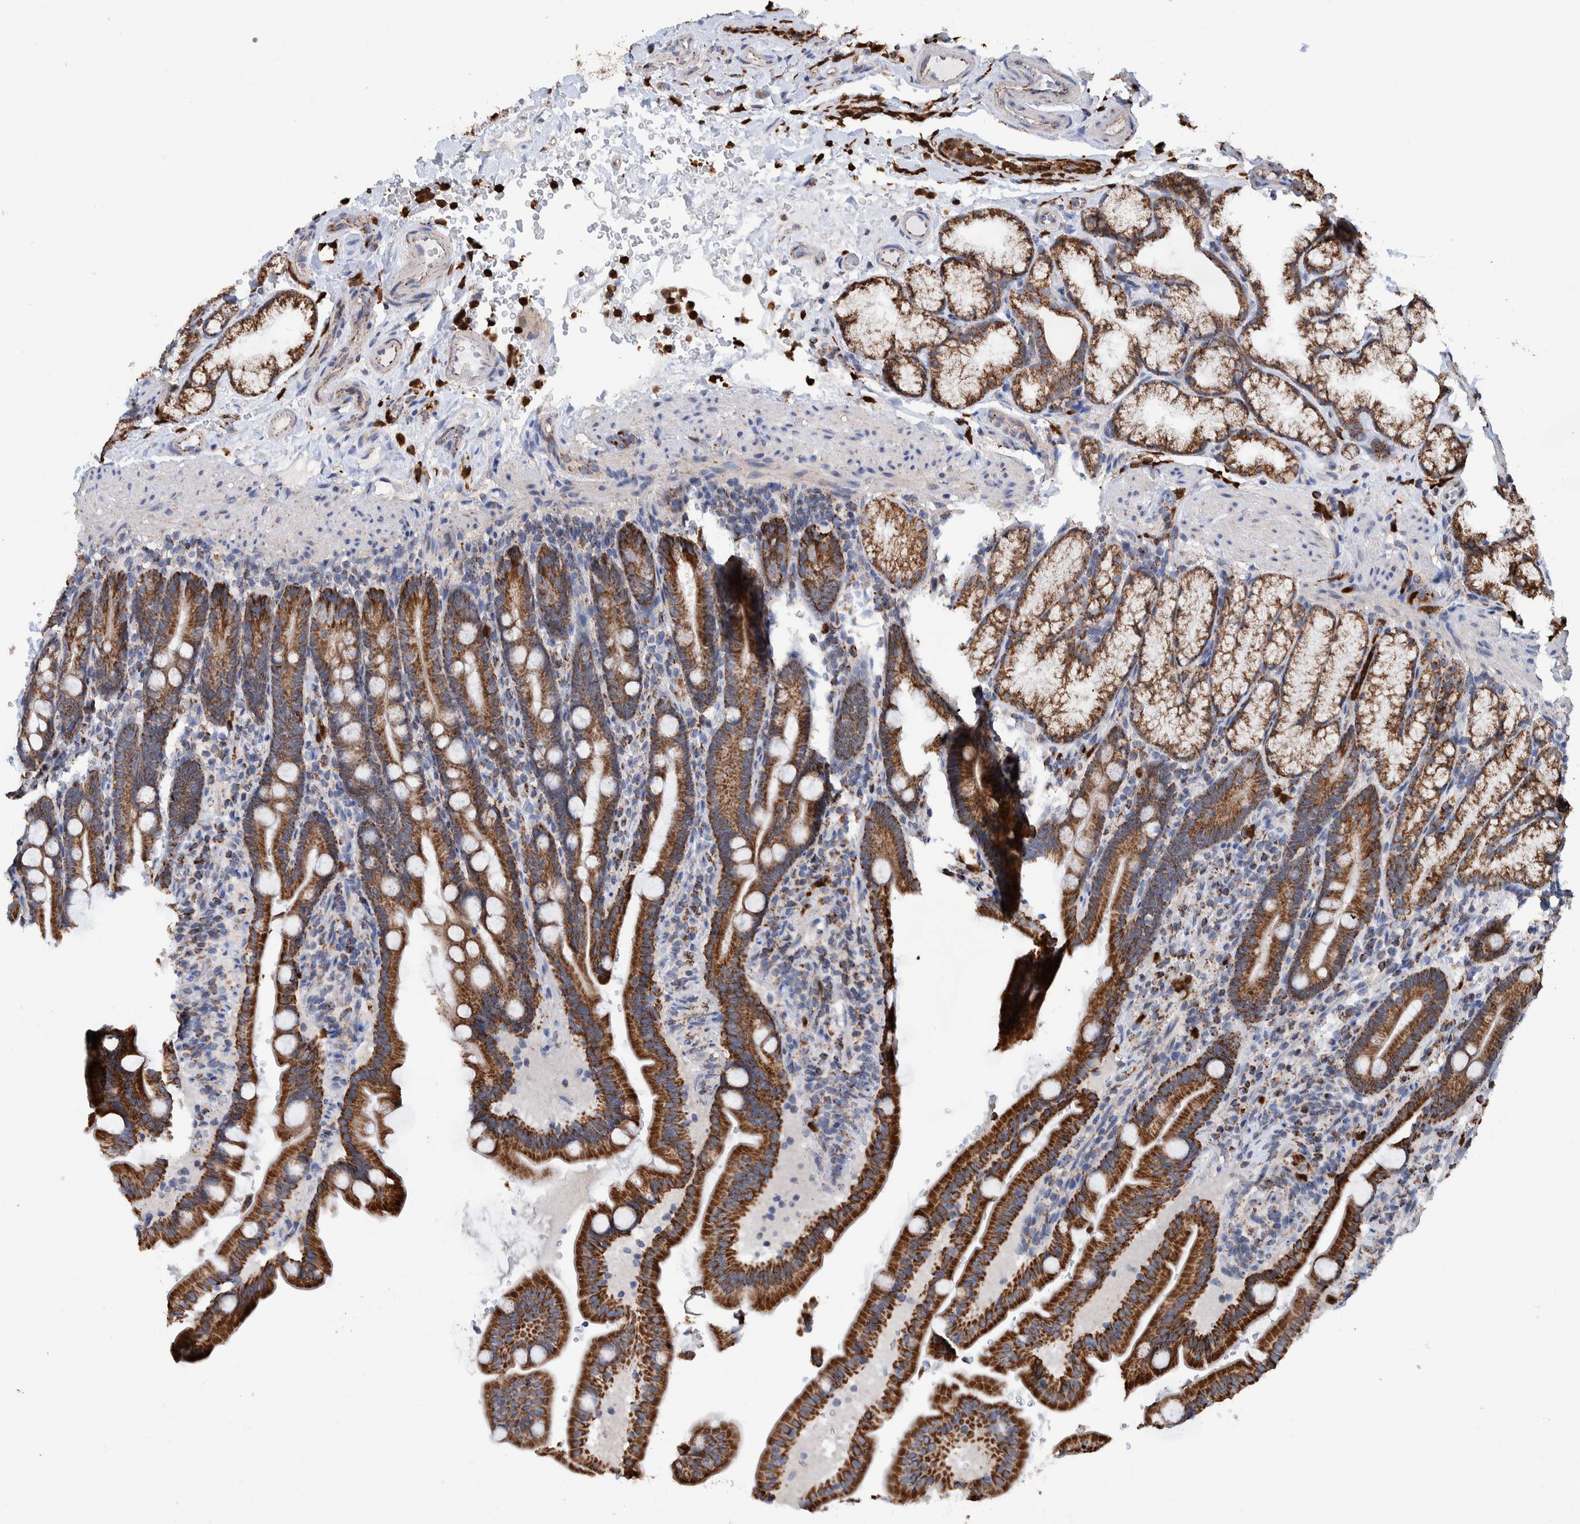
{"staining": {"intensity": "strong", "quantity": ">75%", "location": "cytoplasmic/membranous"}, "tissue": "duodenum", "cell_type": "Glandular cells", "image_type": "normal", "snomed": [{"axis": "morphology", "description": "Normal tissue, NOS"}, {"axis": "topography", "description": "Duodenum"}], "caption": "This micrograph reveals IHC staining of unremarkable duodenum, with high strong cytoplasmic/membranous expression in approximately >75% of glandular cells.", "gene": "DECR1", "patient": {"sex": "male", "age": 54}}